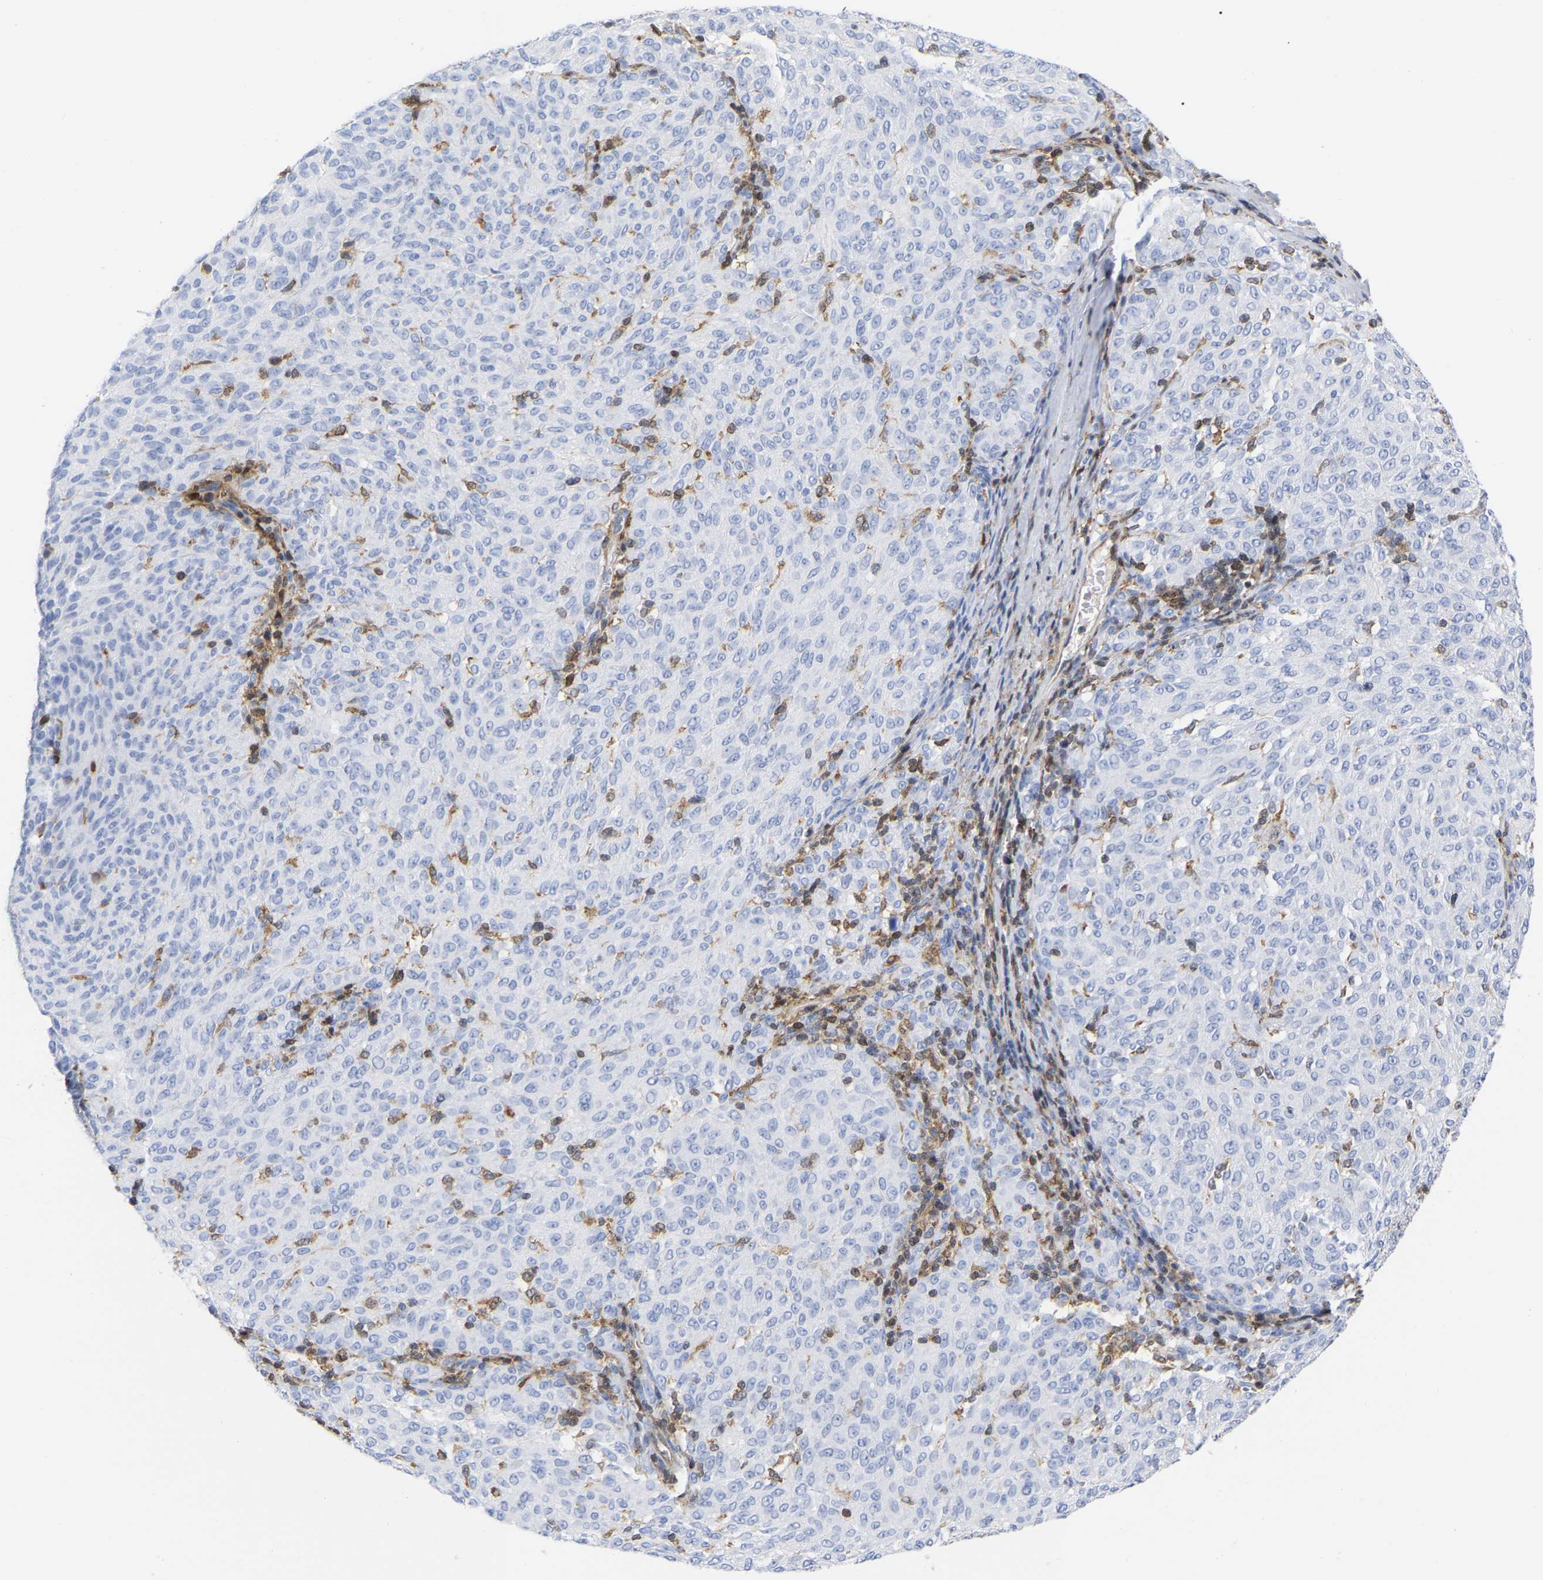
{"staining": {"intensity": "negative", "quantity": "none", "location": "none"}, "tissue": "melanoma", "cell_type": "Tumor cells", "image_type": "cancer", "snomed": [{"axis": "morphology", "description": "Malignant melanoma, NOS"}, {"axis": "topography", "description": "Skin"}], "caption": "Malignant melanoma was stained to show a protein in brown. There is no significant staining in tumor cells.", "gene": "GIMAP4", "patient": {"sex": "female", "age": 72}}